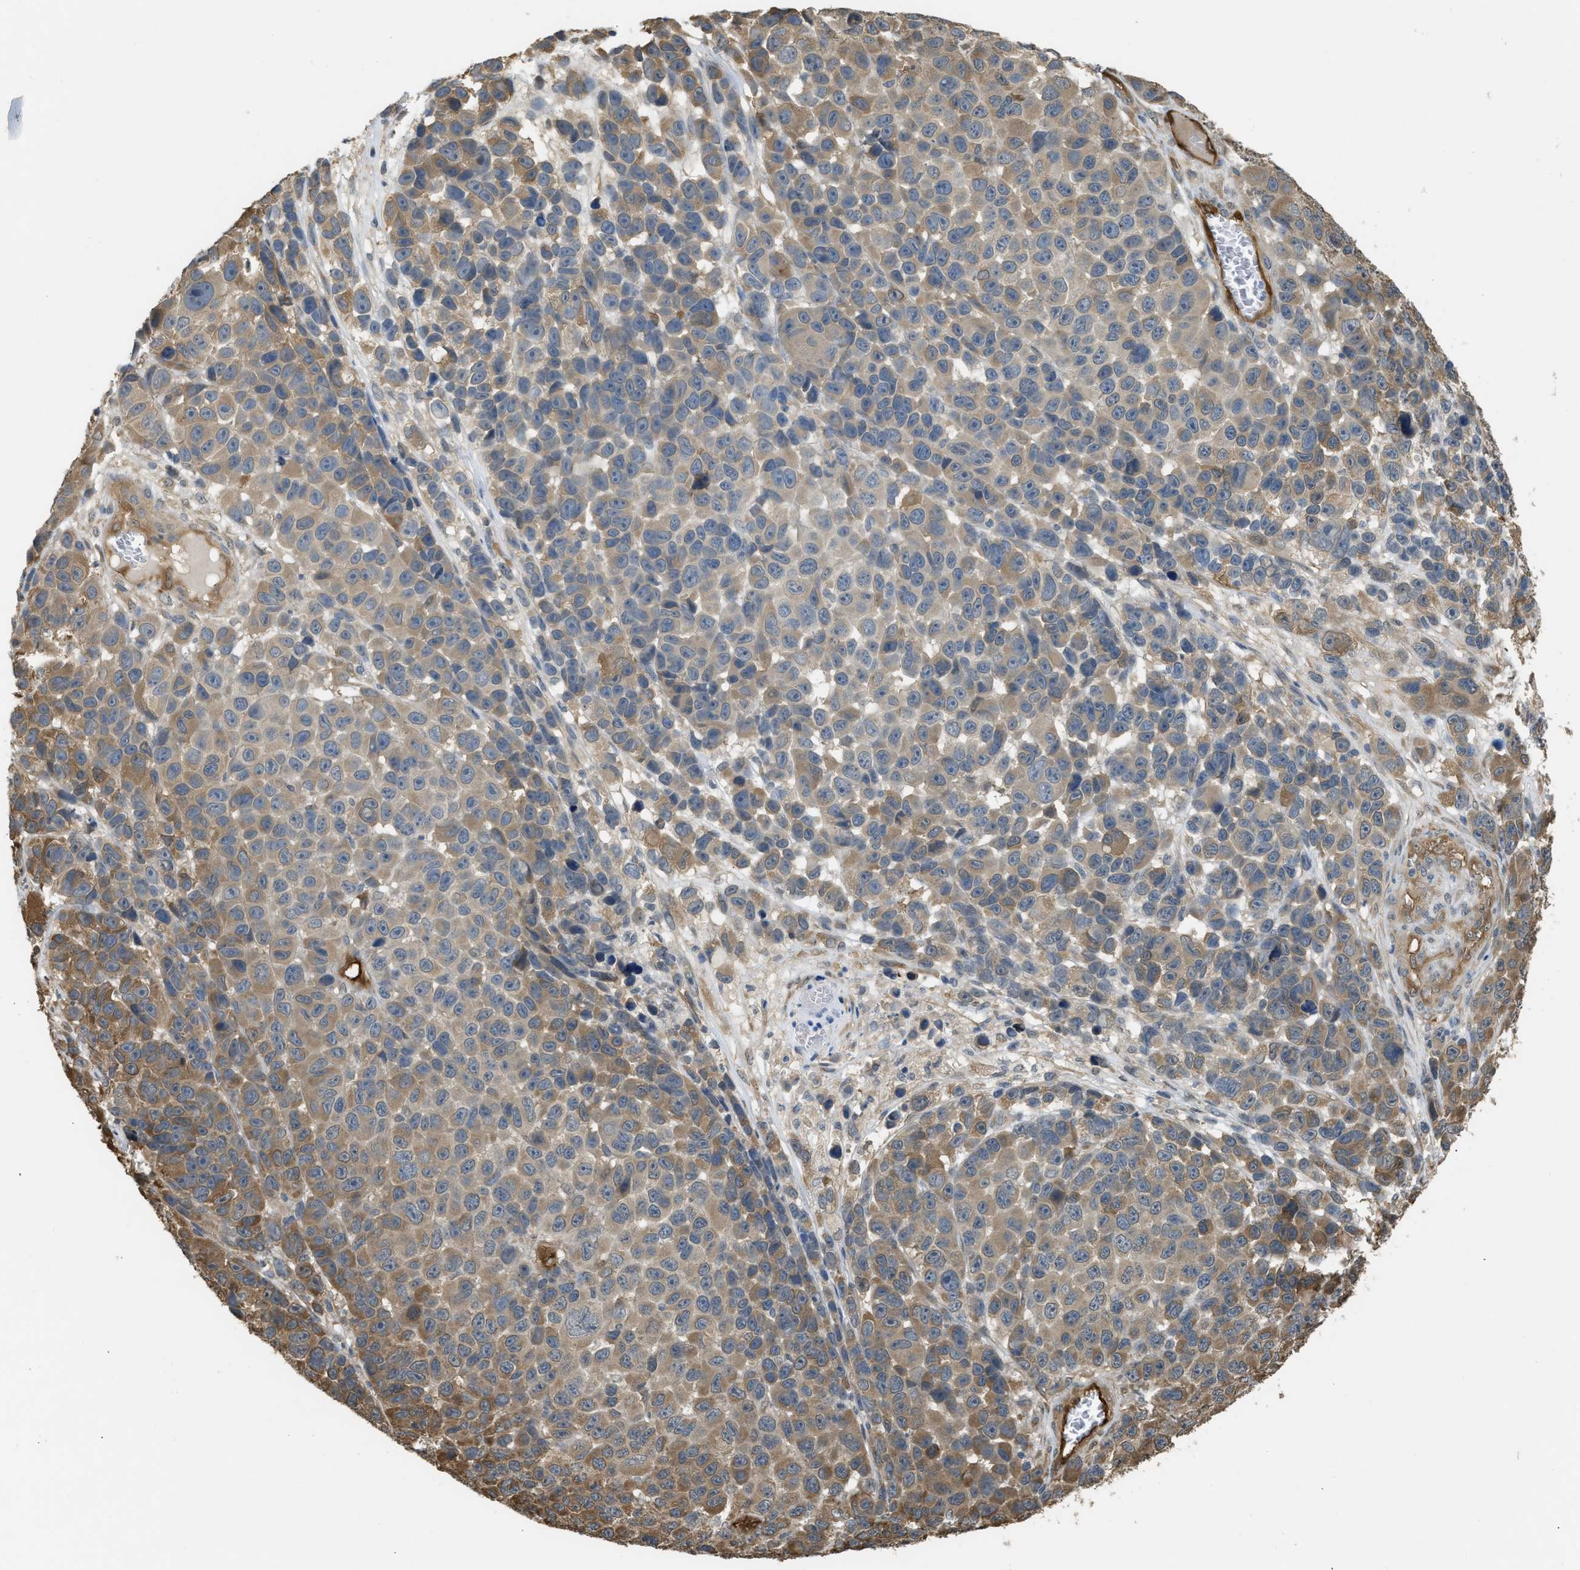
{"staining": {"intensity": "weak", "quantity": "25%-75%", "location": "cytoplasmic/membranous"}, "tissue": "melanoma", "cell_type": "Tumor cells", "image_type": "cancer", "snomed": [{"axis": "morphology", "description": "Malignant melanoma, NOS"}, {"axis": "topography", "description": "Skin"}], "caption": "Protein staining by IHC shows weak cytoplasmic/membranous staining in approximately 25%-75% of tumor cells in malignant melanoma.", "gene": "BAG3", "patient": {"sex": "male", "age": 53}}